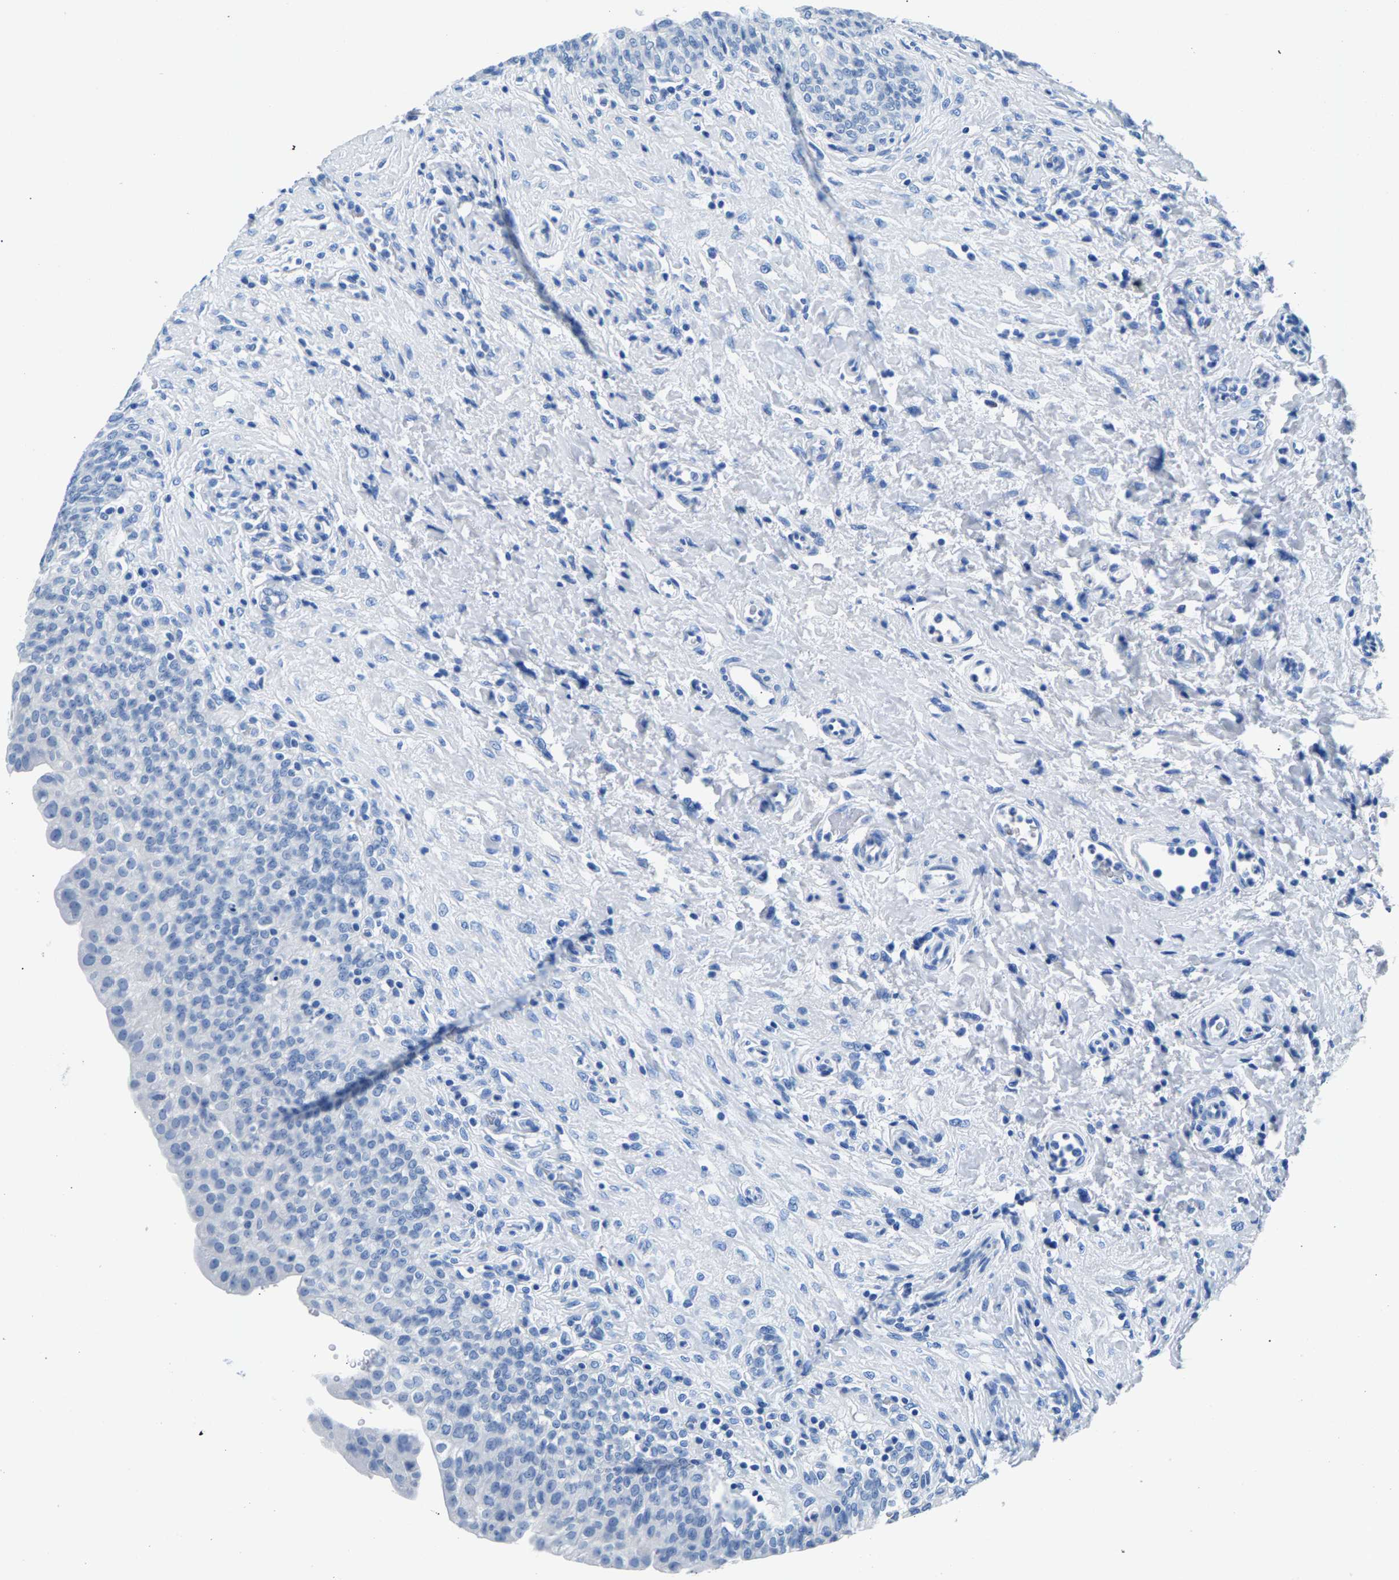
{"staining": {"intensity": "negative", "quantity": "none", "location": "none"}, "tissue": "urinary bladder", "cell_type": "Urothelial cells", "image_type": "normal", "snomed": [{"axis": "morphology", "description": "Urothelial carcinoma, High grade"}, {"axis": "topography", "description": "Urinary bladder"}], "caption": "Histopathology image shows no protein positivity in urothelial cells of benign urinary bladder.", "gene": "CPS1", "patient": {"sex": "male", "age": 46}}